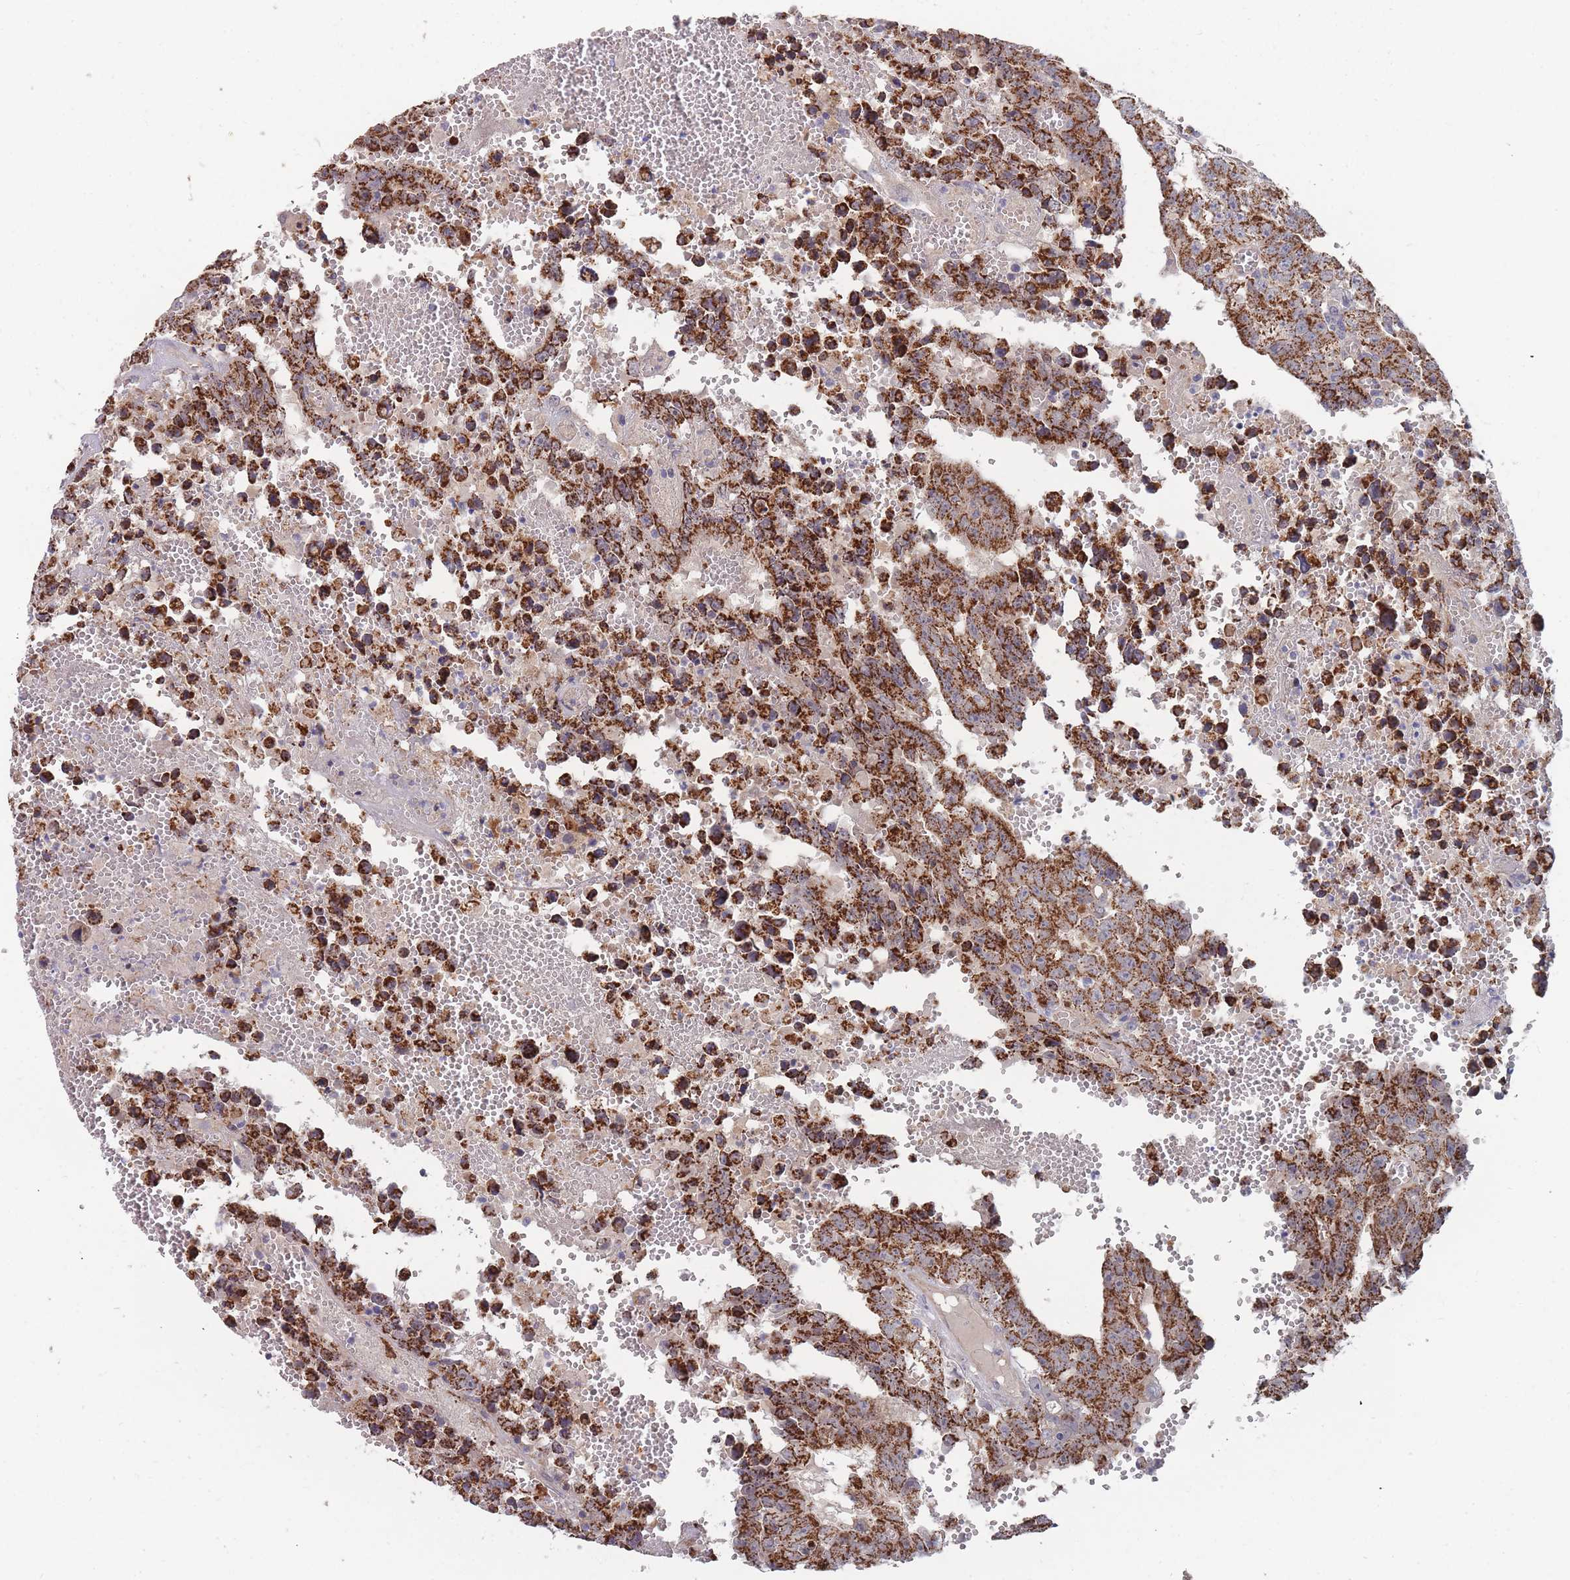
{"staining": {"intensity": "strong", "quantity": "25%-75%", "location": "cytoplasmic/membranous"}, "tissue": "testis cancer", "cell_type": "Tumor cells", "image_type": "cancer", "snomed": [{"axis": "morphology", "description": "Carcinoma, Embryonal, NOS"}, {"axis": "topography", "description": "Testis"}], "caption": "Testis embryonal carcinoma stained with IHC displays strong cytoplasmic/membranous staining in approximately 25%-75% of tumor cells.", "gene": "NUB1", "patient": {"sex": "male", "age": 25}}